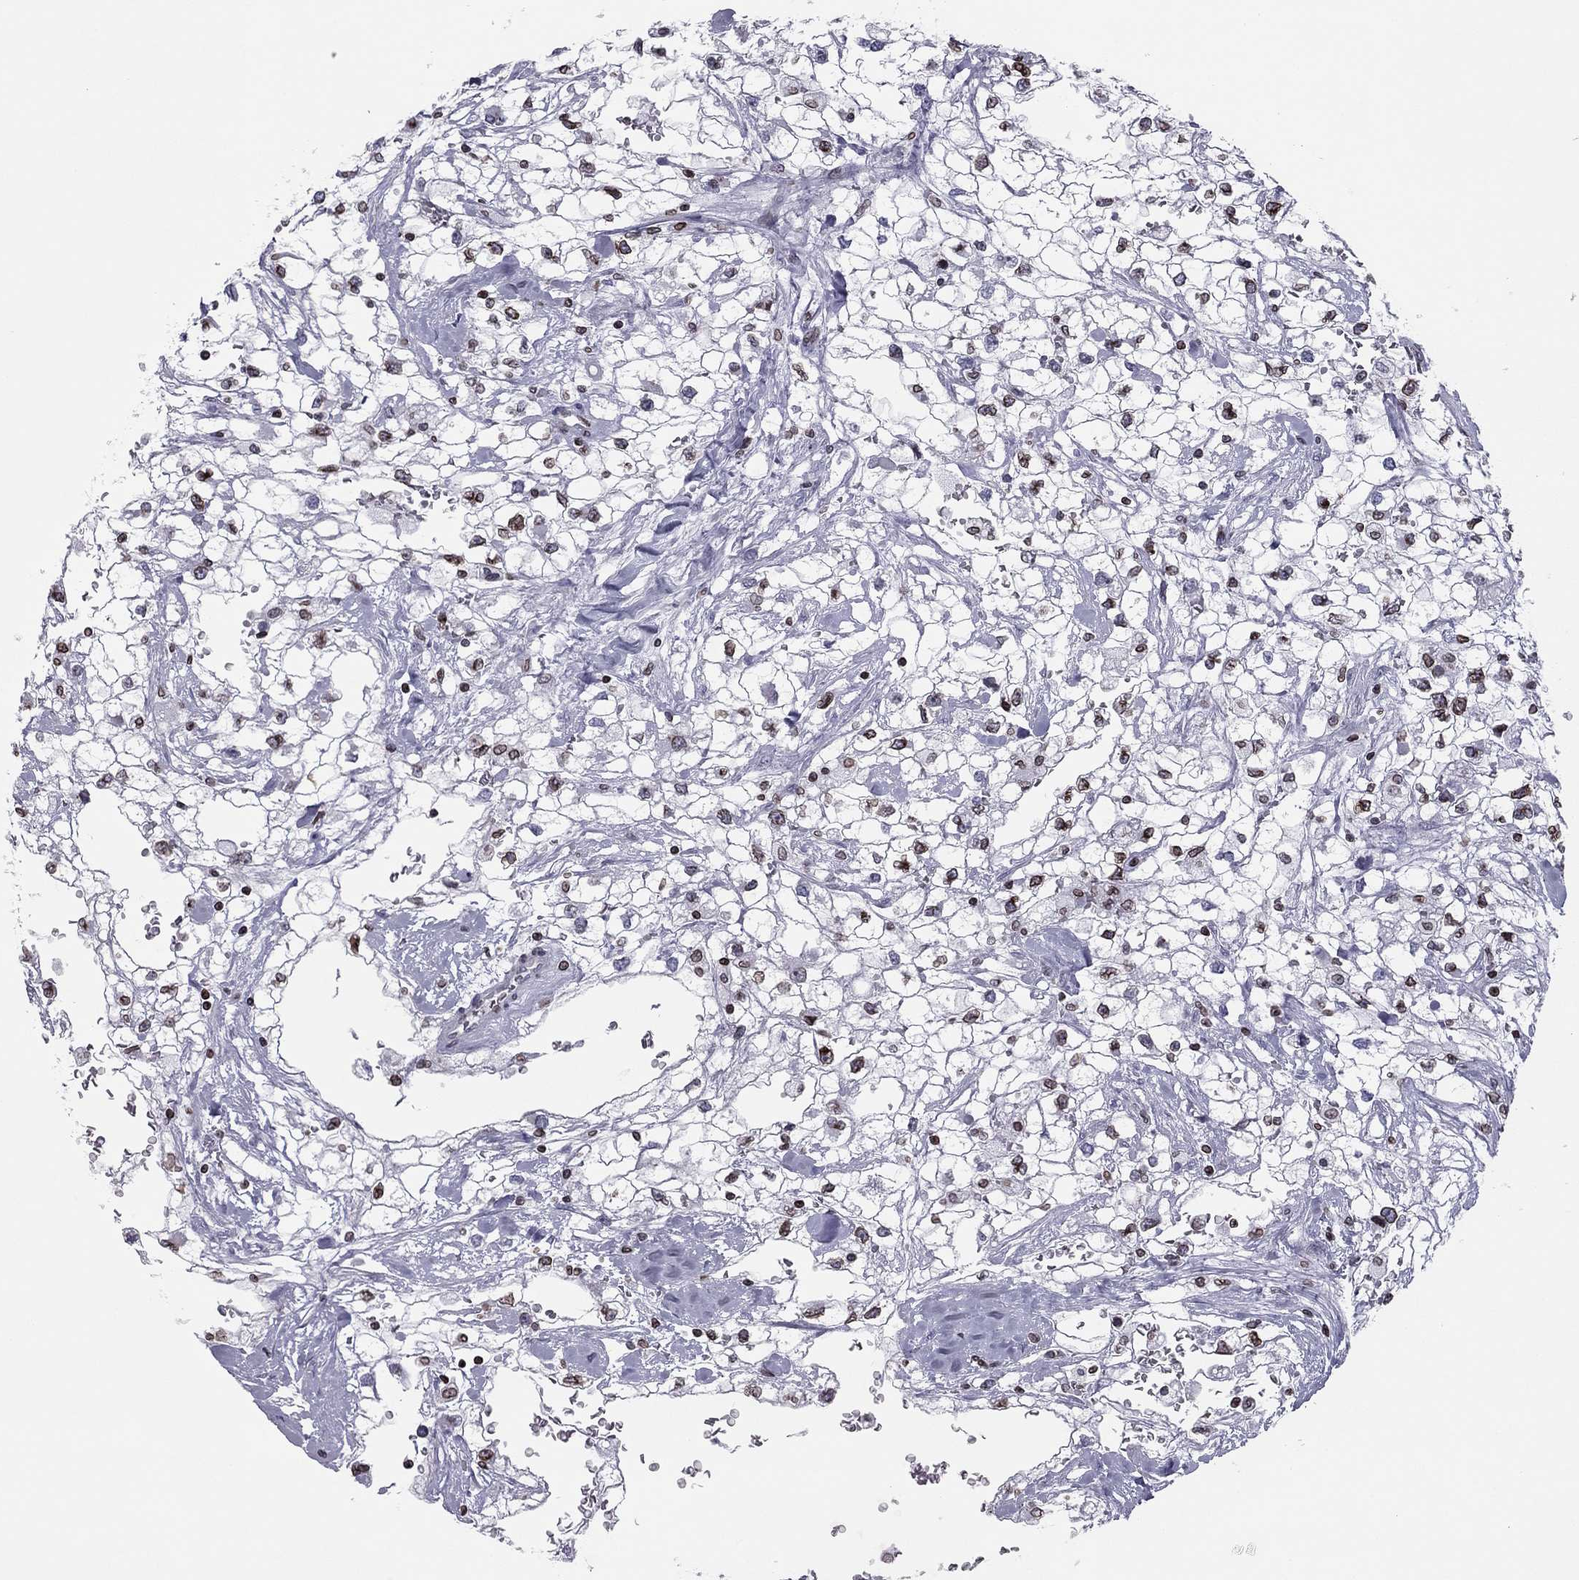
{"staining": {"intensity": "strong", "quantity": "<25%", "location": "cytoplasmic/membranous,nuclear"}, "tissue": "renal cancer", "cell_type": "Tumor cells", "image_type": "cancer", "snomed": [{"axis": "morphology", "description": "Adenocarcinoma, NOS"}, {"axis": "topography", "description": "Kidney"}], "caption": "This histopathology image reveals immunohistochemistry (IHC) staining of human renal adenocarcinoma, with medium strong cytoplasmic/membranous and nuclear positivity in approximately <25% of tumor cells.", "gene": "ESPL1", "patient": {"sex": "male", "age": 59}}